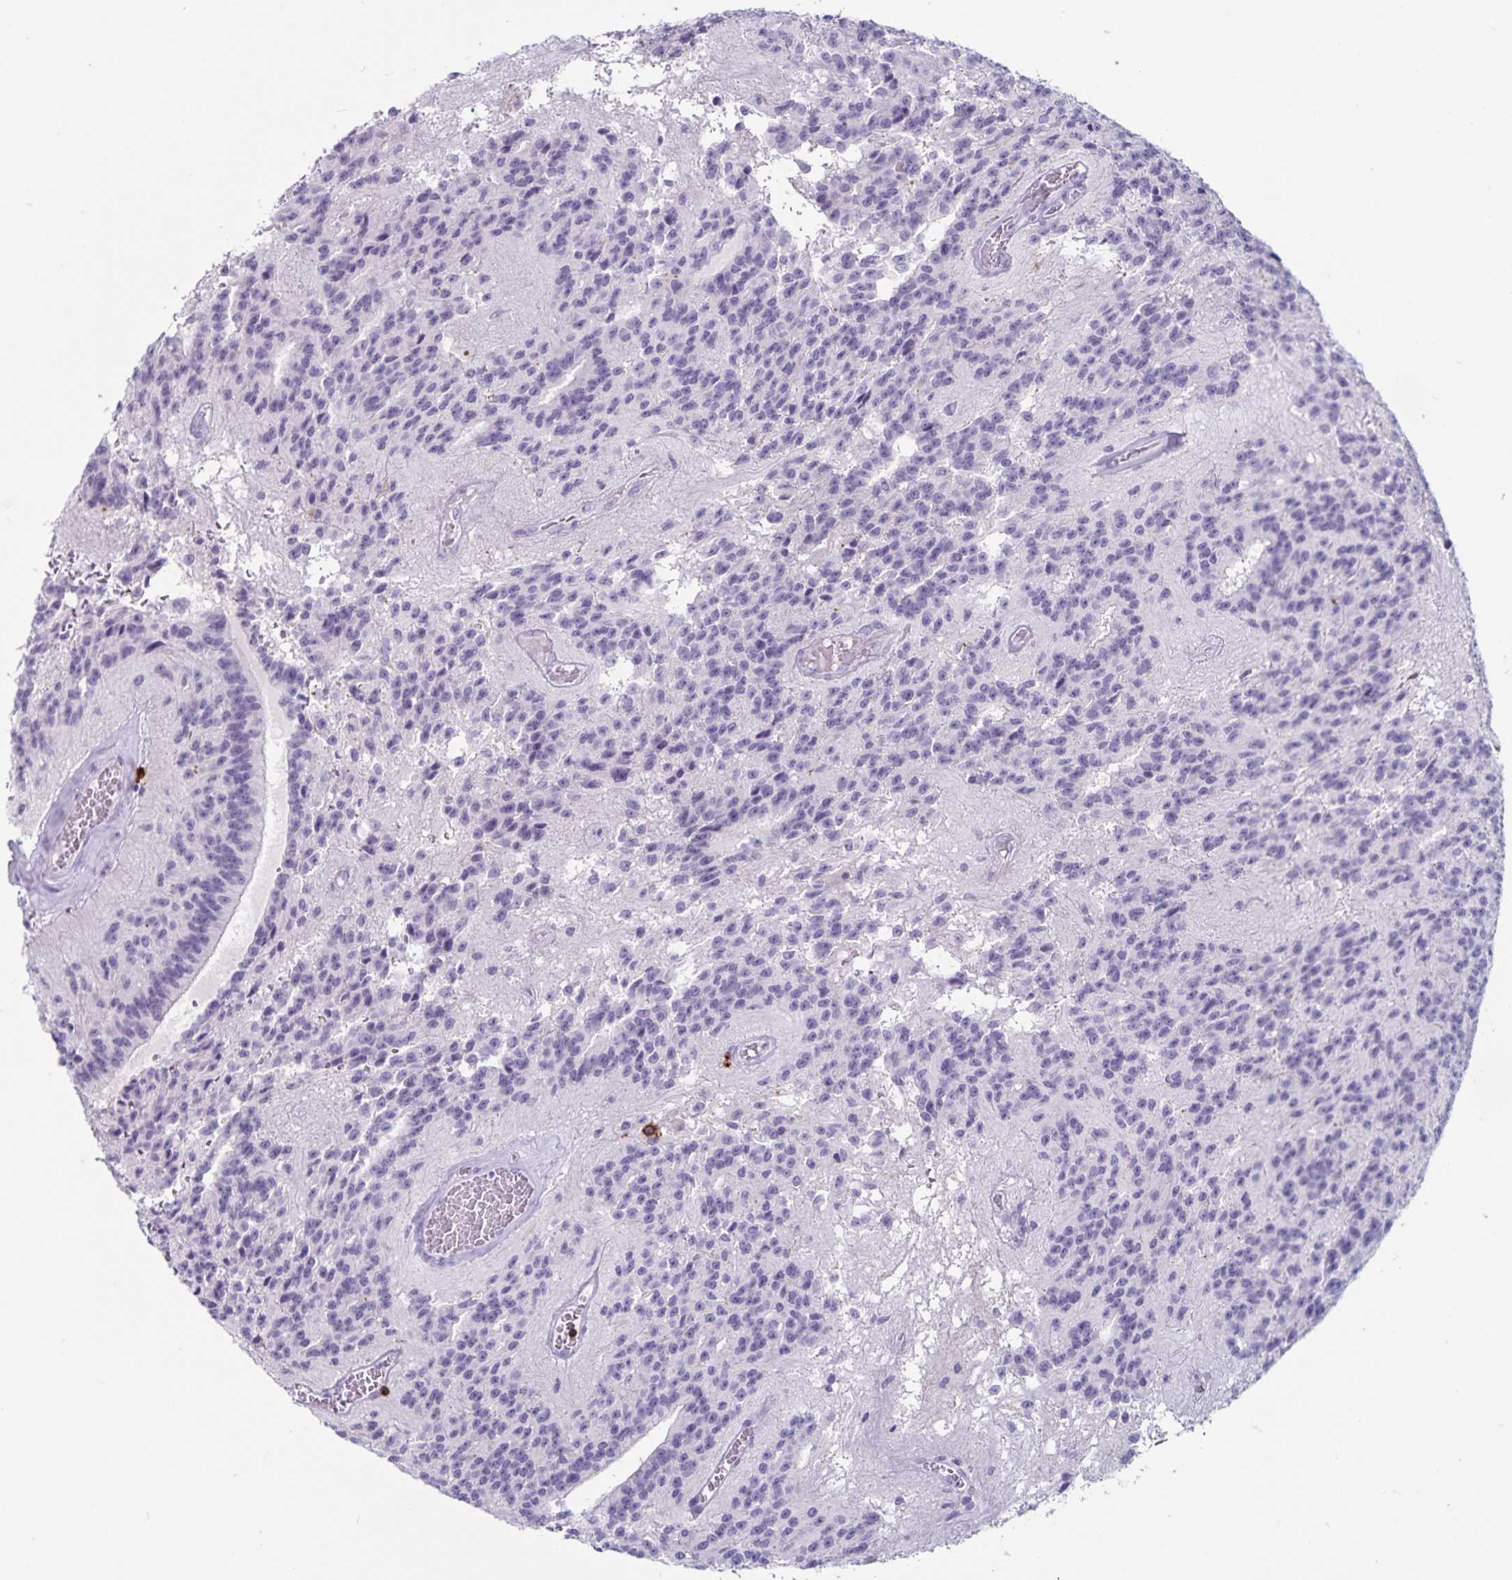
{"staining": {"intensity": "negative", "quantity": "none", "location": "none"}, "tissue": "glioma", "cell_type": "Tumor cells", "image_type": "cancer", "snomed": [{"axis": "morphology", "description": "Glioma, malignant, Low grade"}, {"axis": "topography", "description": "Brain"}], "caption": "Malignant glioma (low-grade) stained for a protein using immunohistochemistry (IHC) displays no expression tumor cells.", "gene": "GNLY", "patient": {"sex": "male", "age": 31}}